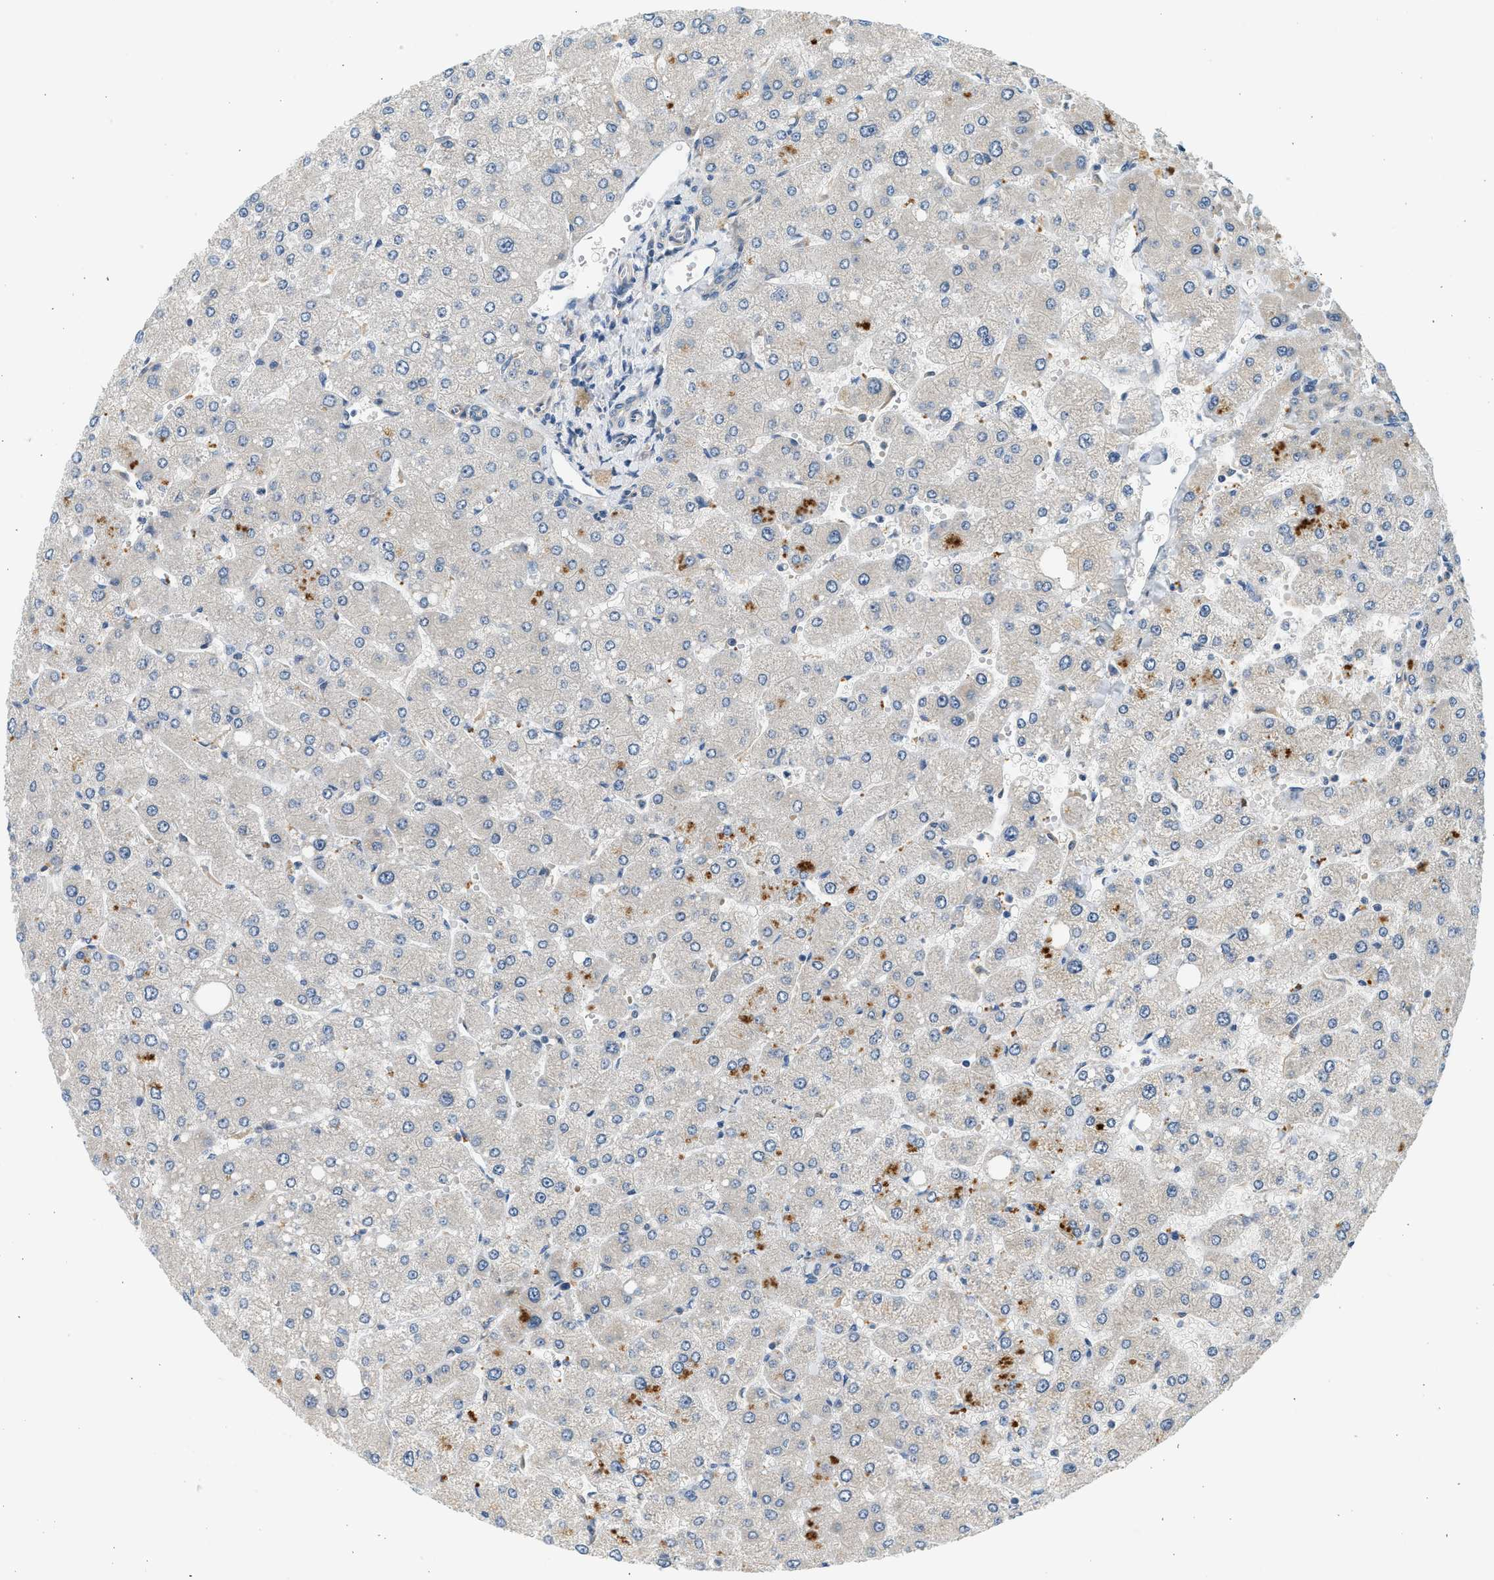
{"staining": {"intensity": "negative", "quantity": "none", "location": "none"}, "tissue": "liver", "cell_type": "Cholangiocytes", "image_type": "normal", "snomed": [{"axis": "morphology", "description": "Normal tissue, NOS"}, {"axis": "topography", "description": "Liver"}], "caption": "There is no significant positivity in cholangiocytes of liver. Nuclei are stained in blue.", "gene": "KDELR2", "patient": {"sex": "male", "age": 55}}